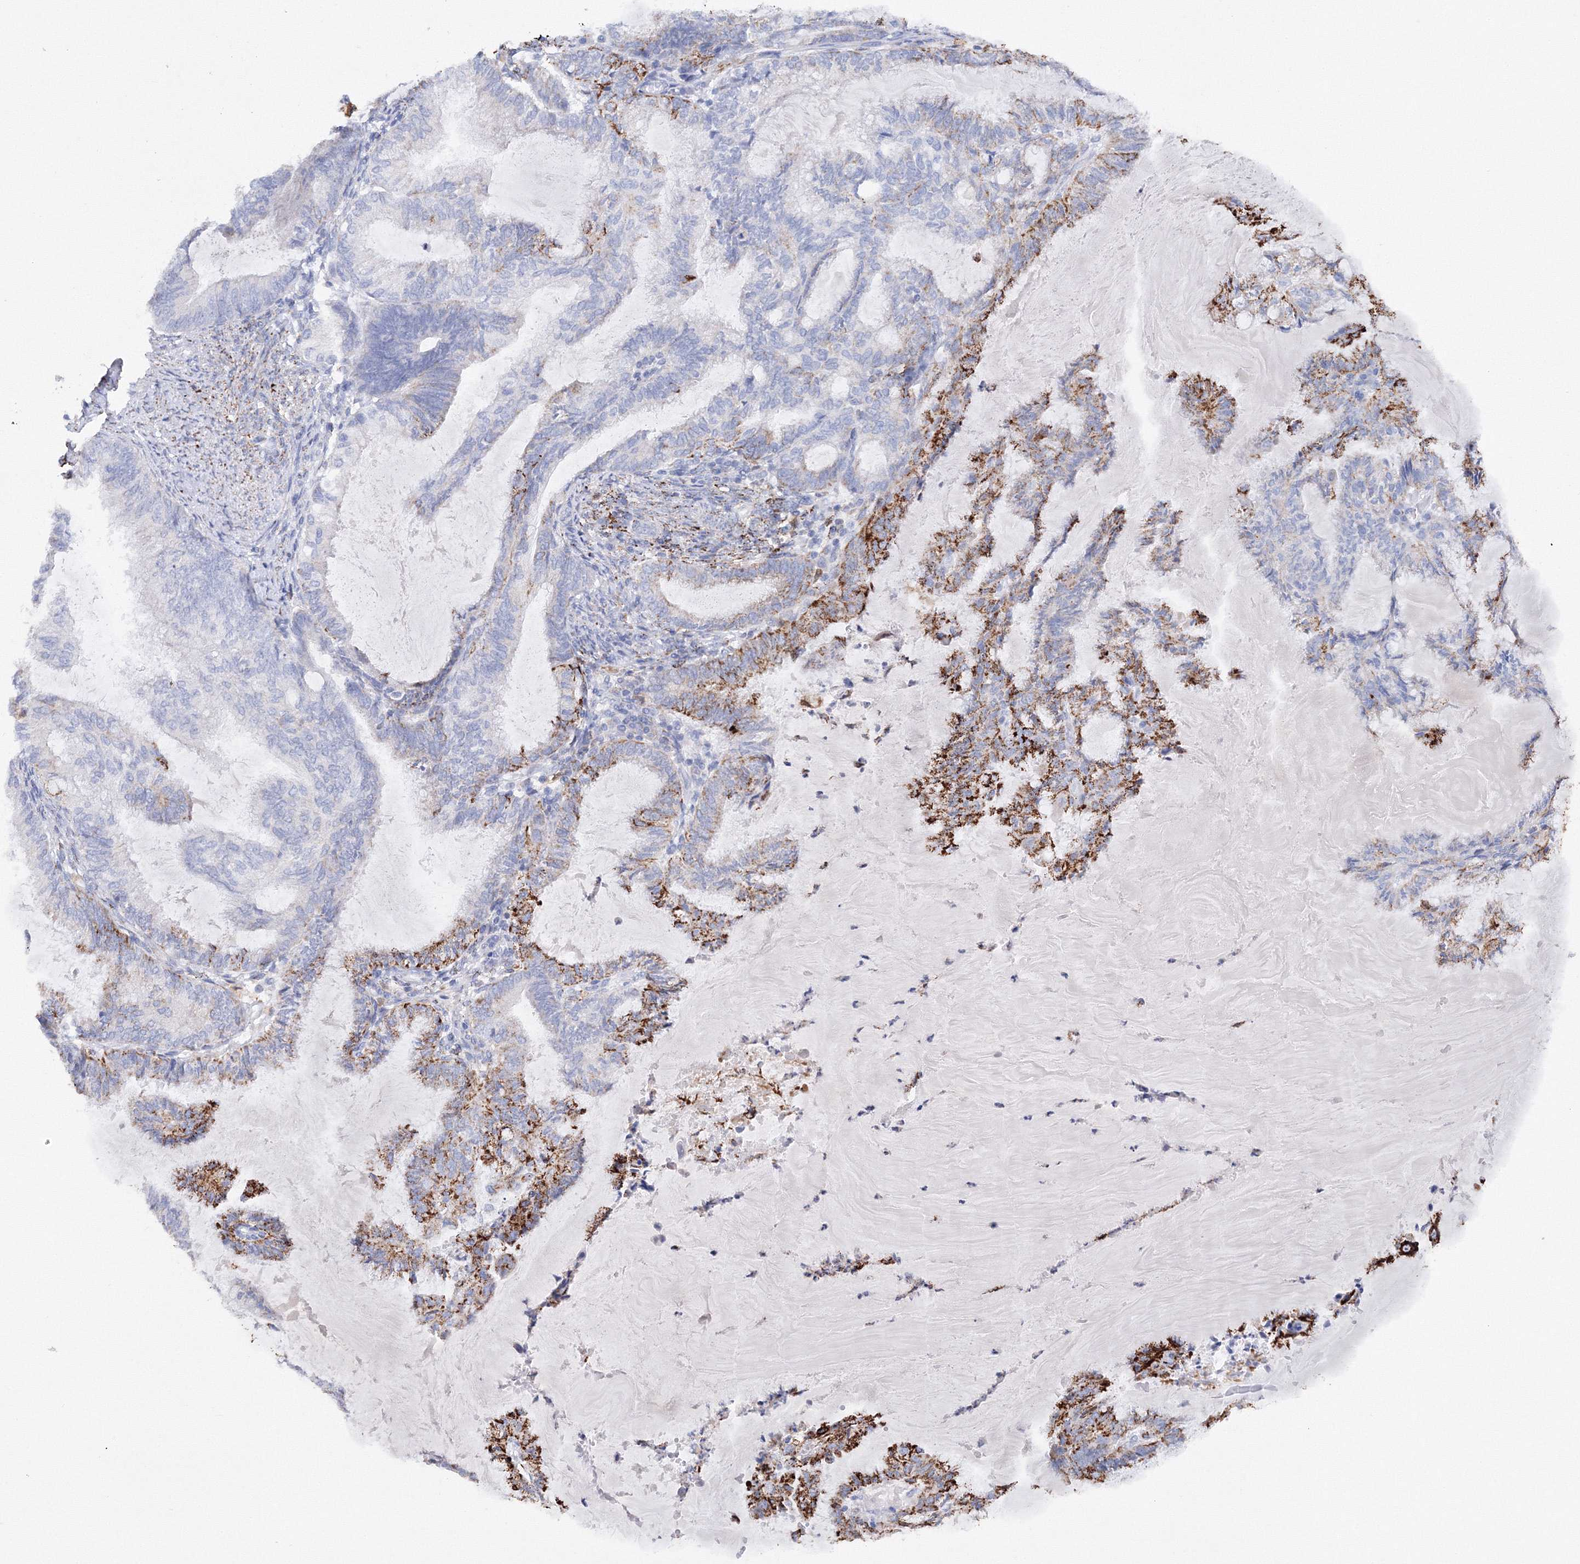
{"staining": {"intensity": "moderate", "quantity": "<25%", "location": "cytoplasmic/membranous"}, "tissue": "endometrial cancer", "cell_type": "Tumor cells", "image_type": "cancer", "snomed": [{"axis": "morphology", "description": "Adenocarcinoma, NOS"}, {"axis": "topography", "description": "Endometrium"}], "caption": "Endometrial adenocarcinoma stained with a brown dye demonstrates moderate cytoplasmic/membranous positive expression in approximately <25% of tumor cells.", "gene": "MERTK", "patient": {"sex": "female", "age": 86}}